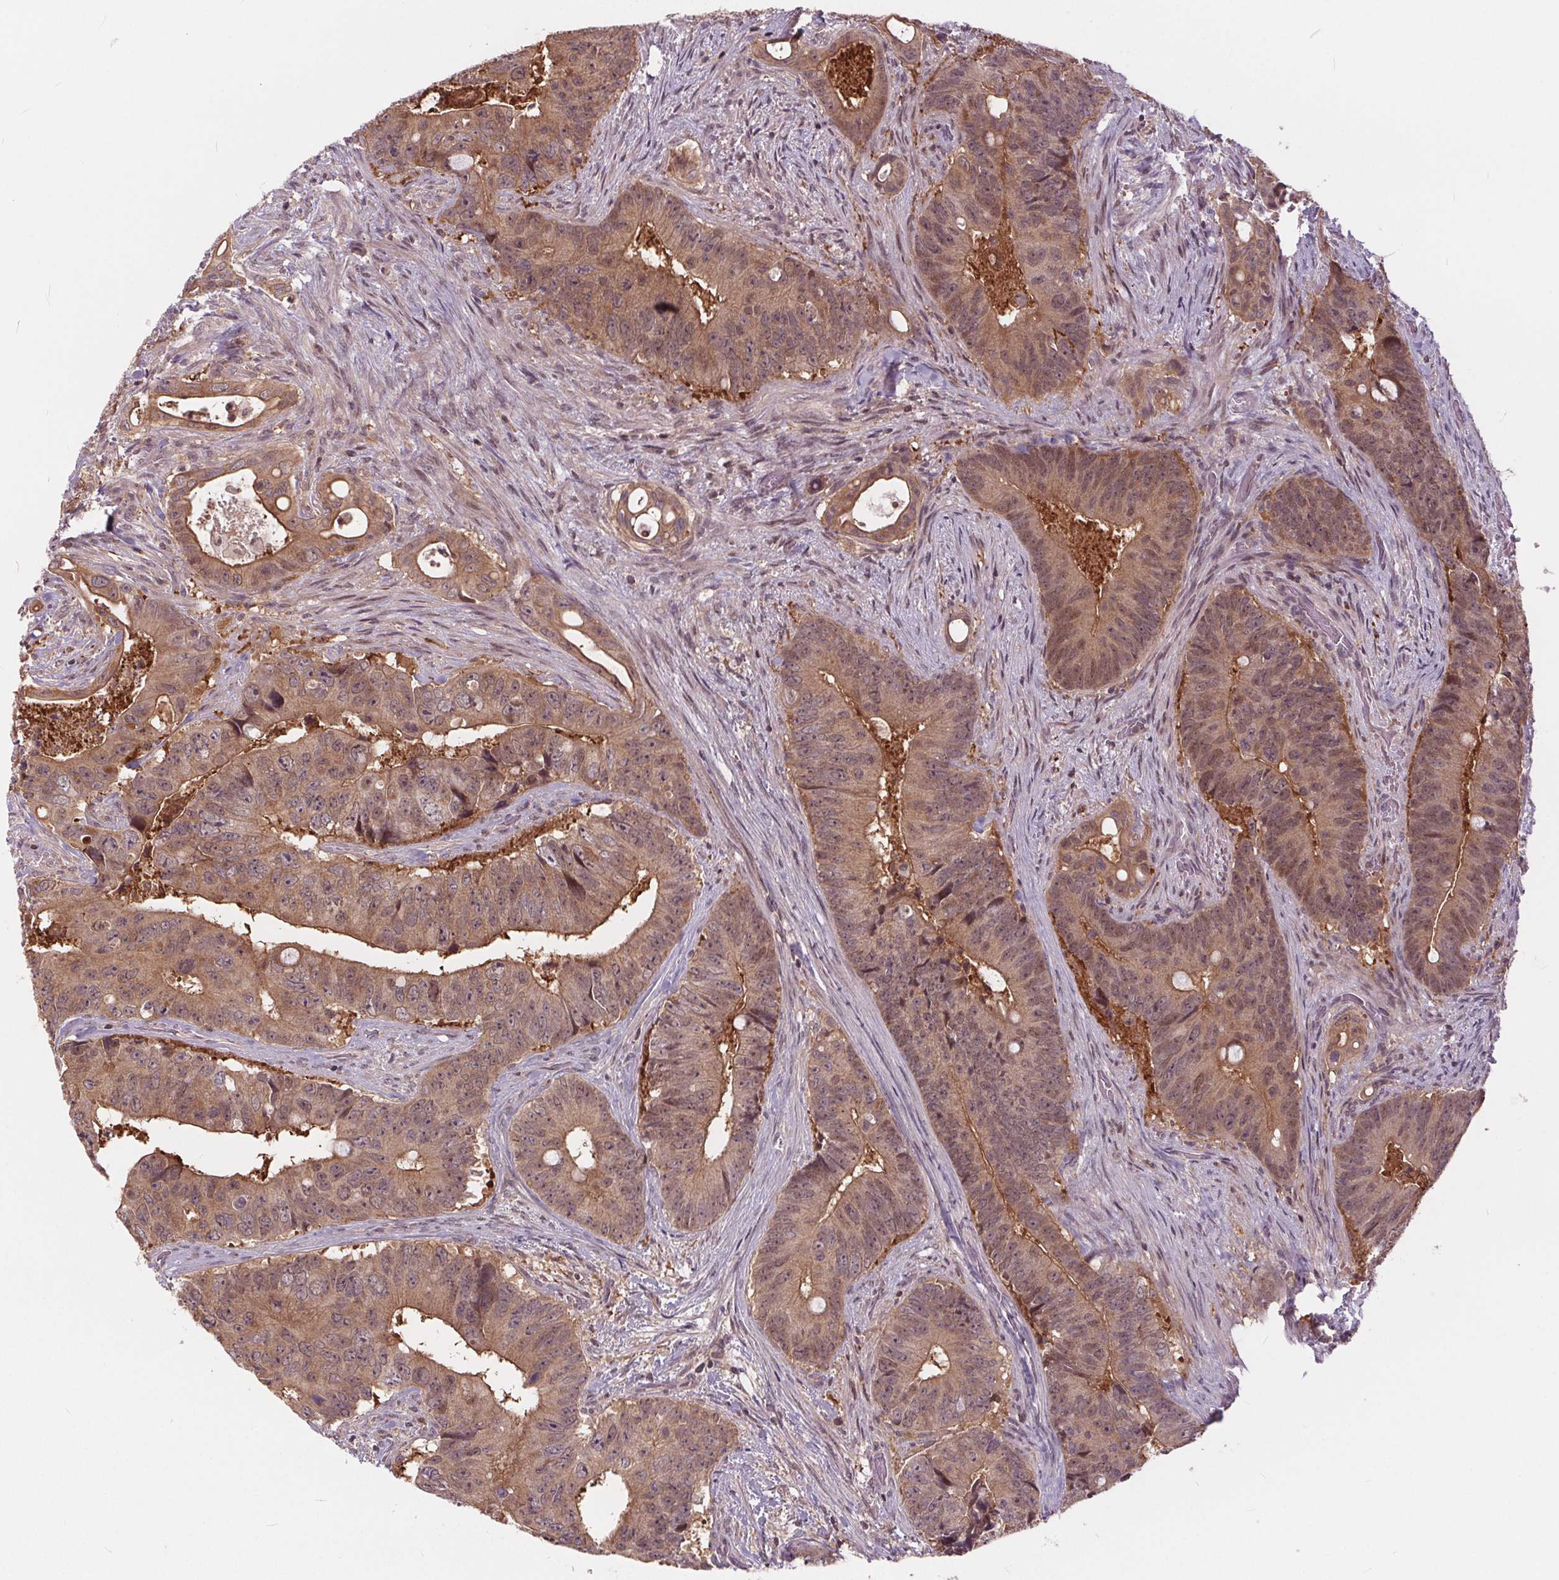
{"staining": {"intensity": "moderate", "quantity": ">75%", "location": "cytoplasmic/membranous"}, "tissue": "colorectal cancer", "cell_type": "Tumor cells", "image_type": "cancer", "snomed": [{"axis": "morphology", "description": "Adenocarcinoma, NOS"}, {"axis": "topography", "description": "Rectum"}], "caption": "Immunohistochemical staining of human colorectal adenocarcinoma shows moderate cytoplasmic/membranous protein staining in about >75% of tumor cells.", "gene": "HIF1AN", "patient": {"sex": "male", "age": 78}}